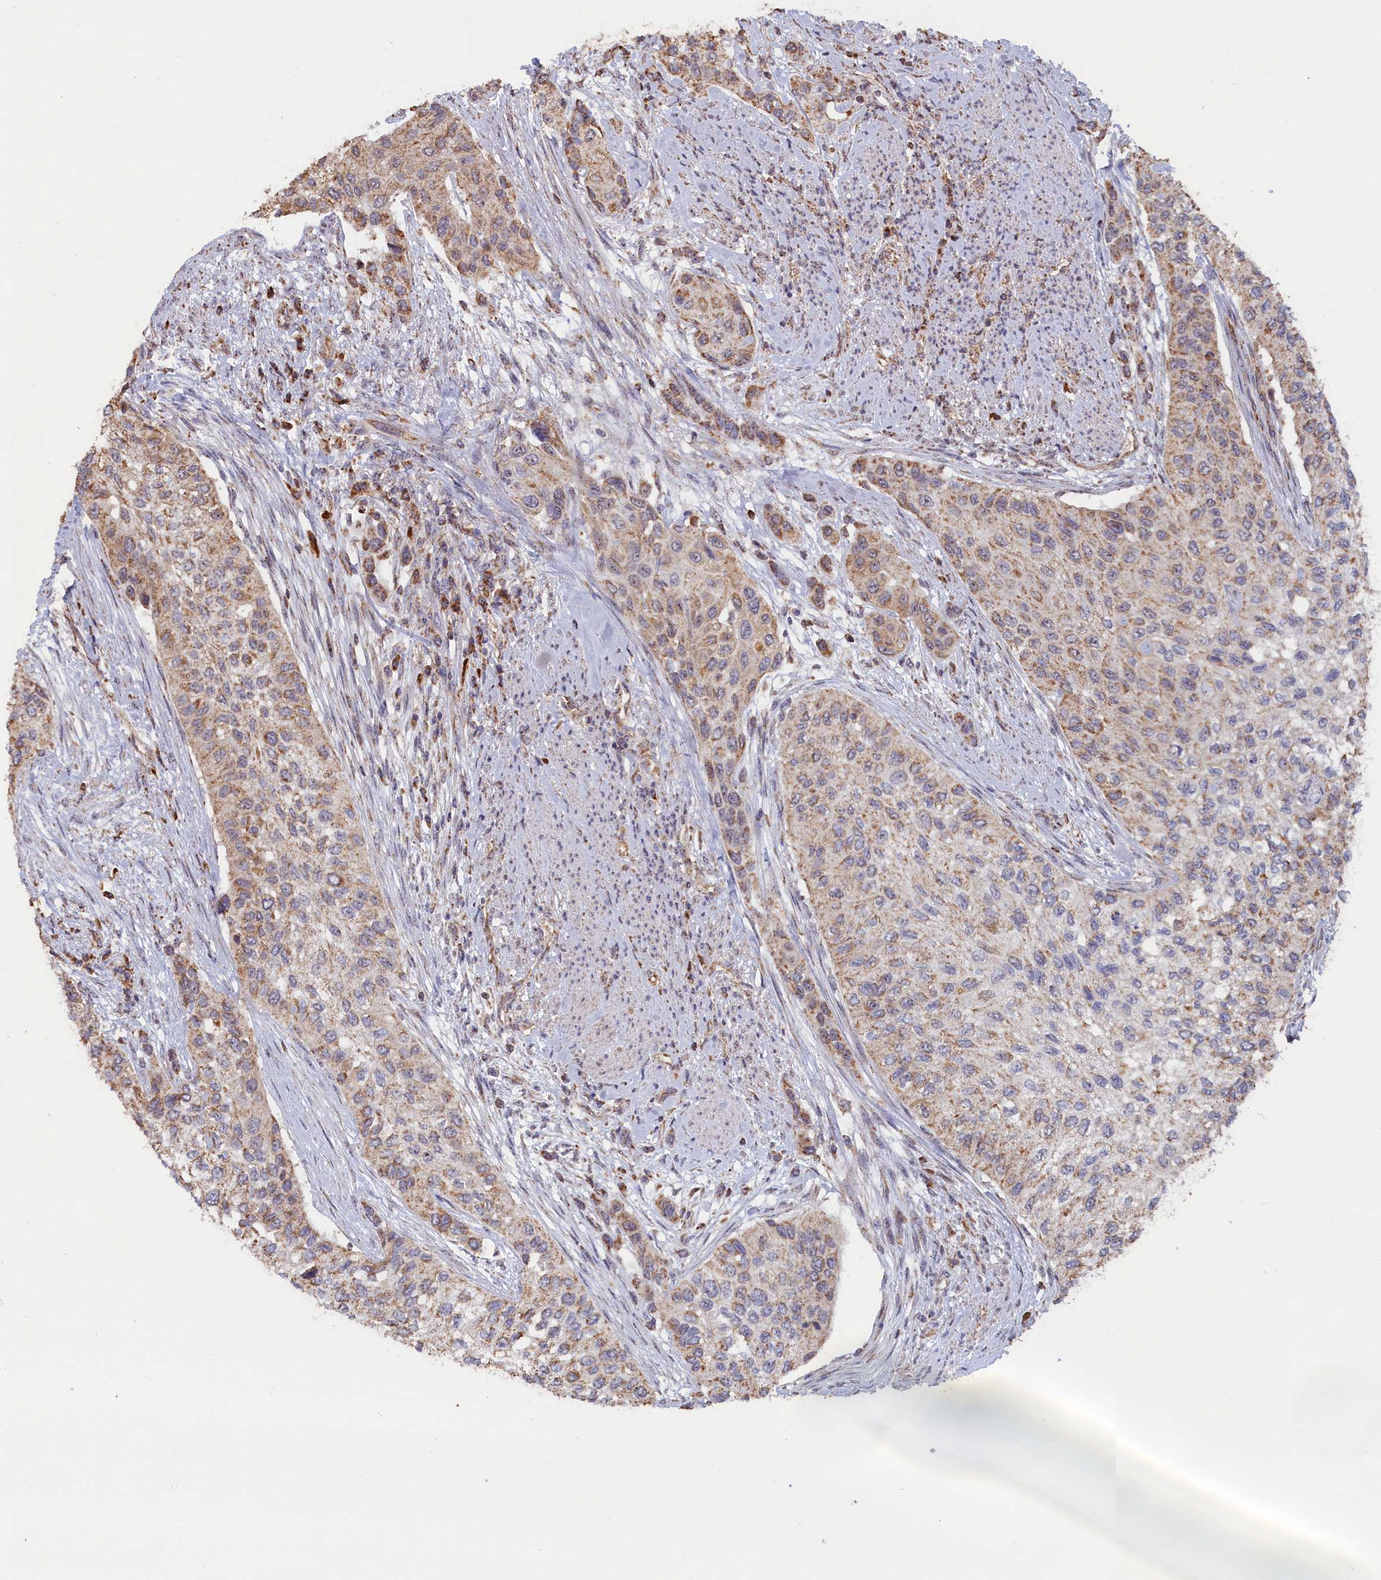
{"staining": {"intensity": "weak", "quantity": "25%-75%", "location": "cytoplasmic/membranous"}, "tissue": "urothelial cancer", "cell_type": "Tumor cells", "image_type": "cancer", "snomed": [{"axis": "morphology", "description": "Normal tissue, NOS"}, {"axis": "morphology", "description": "Urothelial carcinoma, High grade"}, {"axis": "topography", "description": "Vascular tissue"}, {"axis": "topography", "description": "Urinary bladder"}], "caption": "Urothelial cancer stained with immunohistochemistry exhibits weak cytoplasmic/membranous expression in approximately 25%-75% of tumor cells.", "gene": "ZNF816", "patient": {"sex": "female", "age": 56}}